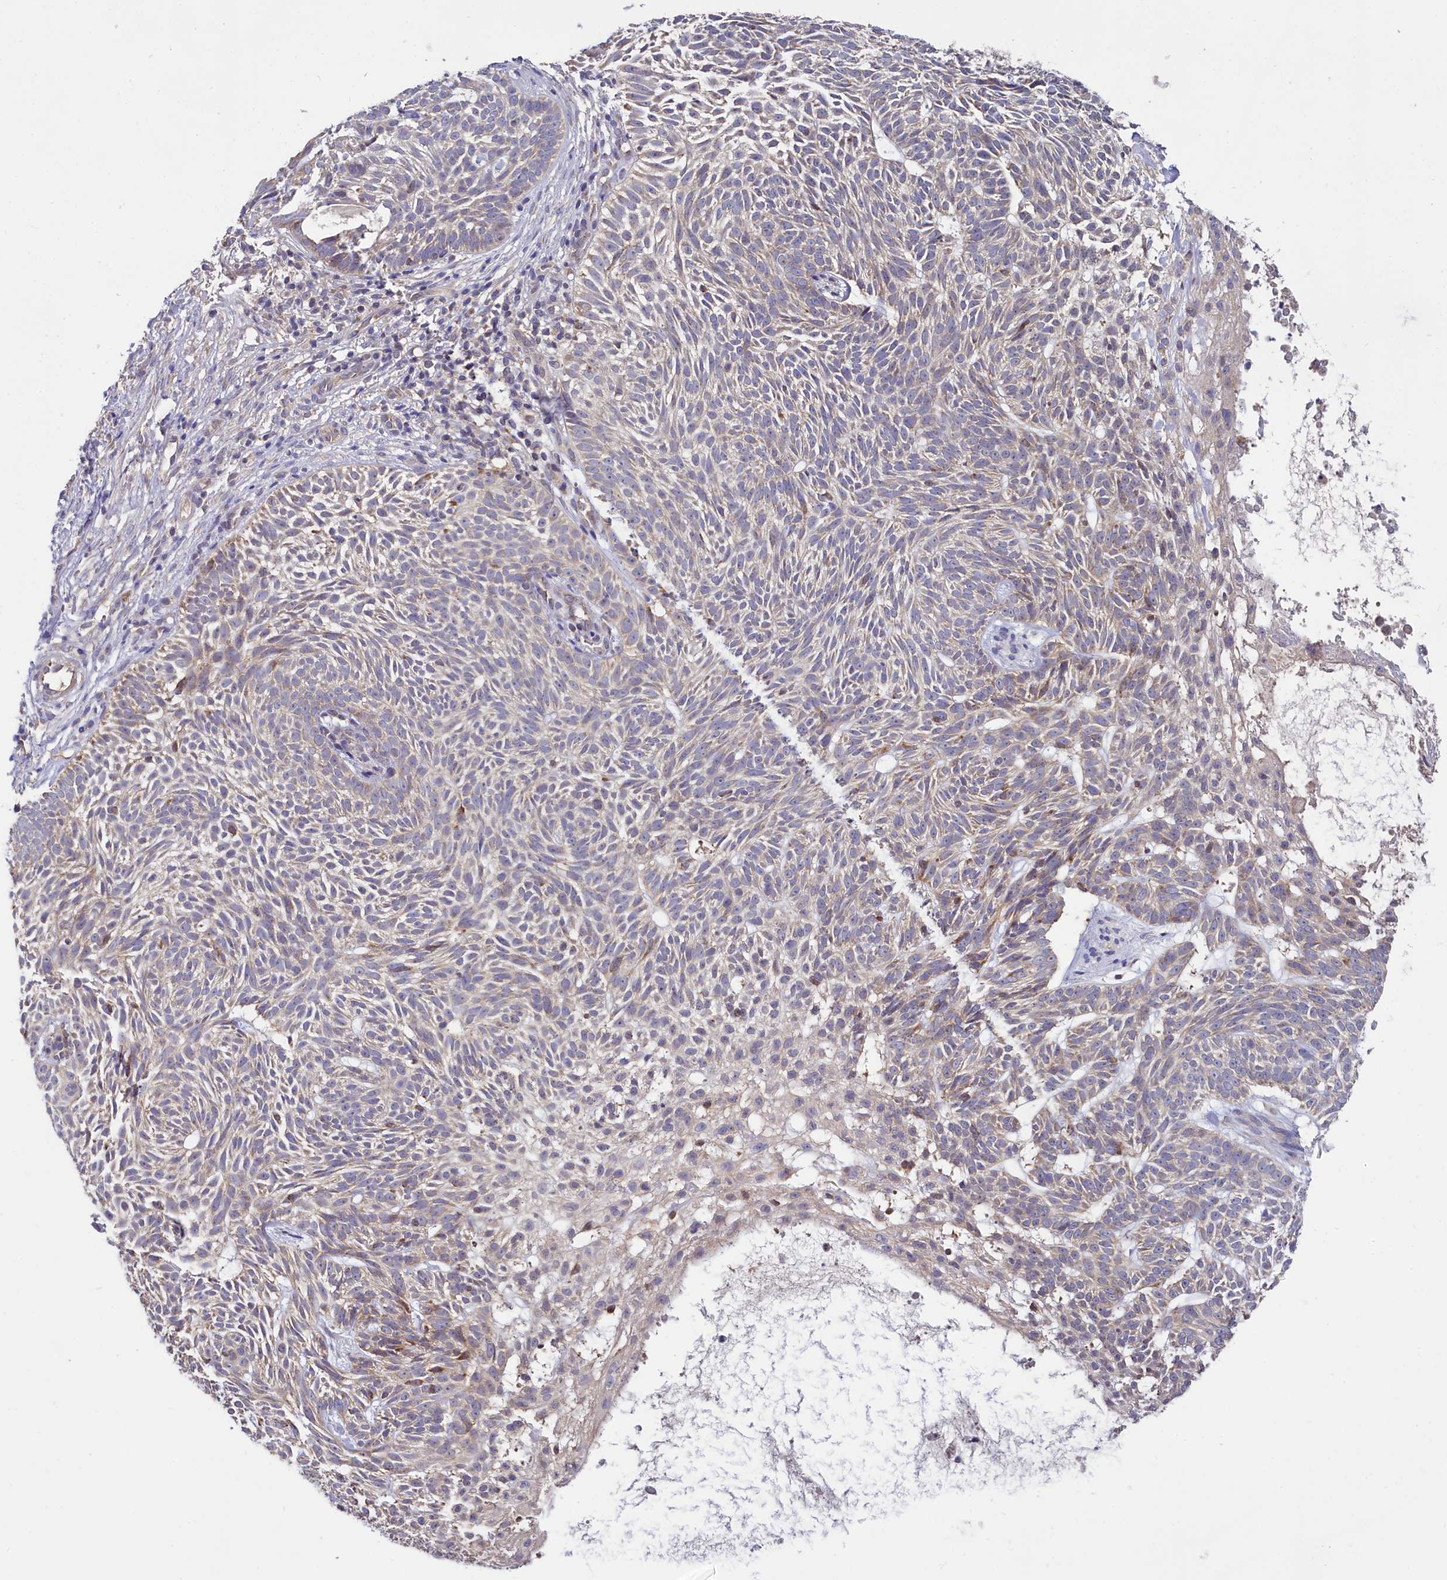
{"staining": {"intensity": "weak", "quantity": "<25%", "location": "cytoplasmic/membranous"}, "tissue": "skin cancer", "cell_type": "Tumor cells", "image_type": "cancer", "snomed": [{"axis": "morphology", "description": "Basal cell carcinoma"}, {"axis": "topography", "description": "Skin"}], "caption": "Immunohistochemistry (IHC) photomicrograph of skin cancer (basal cell carcinoma) stained for a protein (brown), which reveals no positivity in tumor cells.", "gene": "MRPL57", "patient": {"sex": "male", "age": 75}}